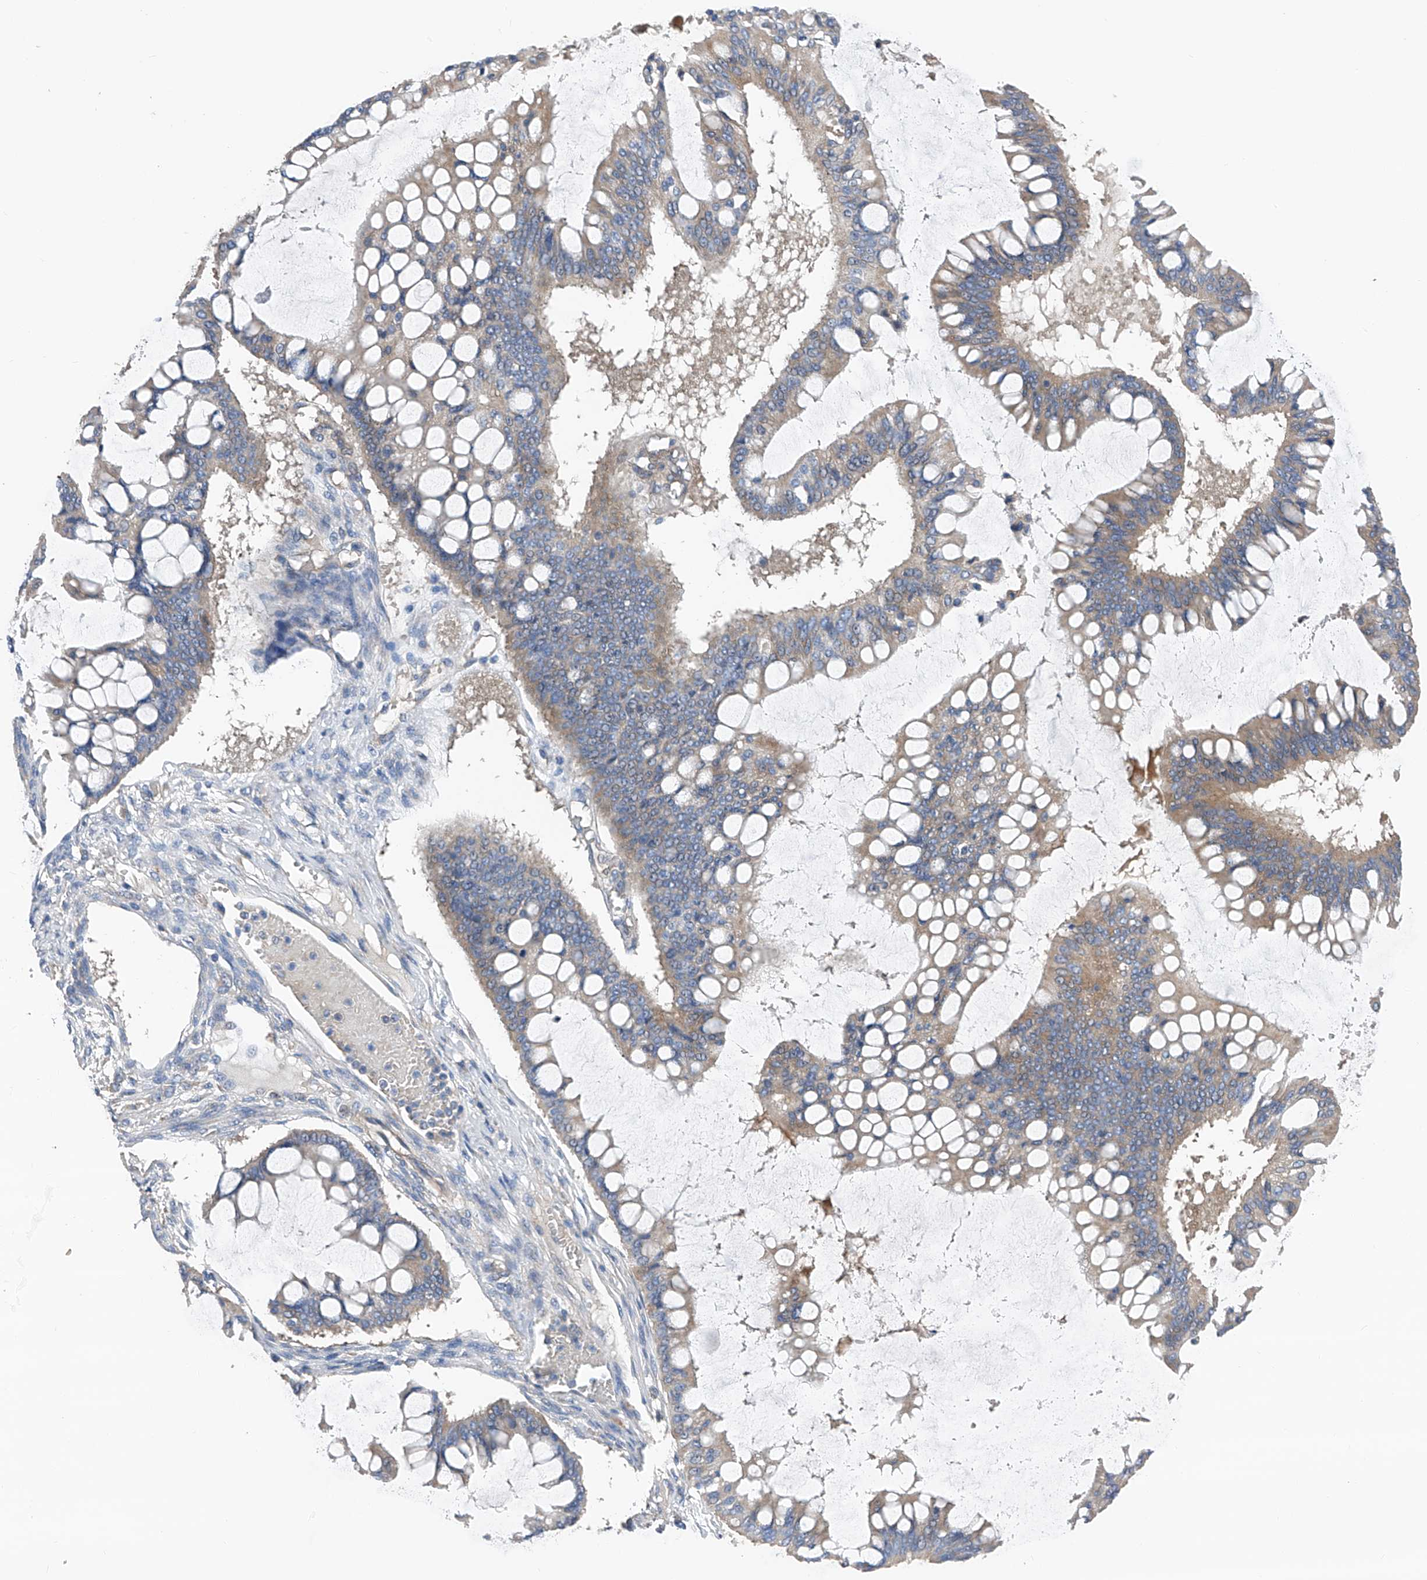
{"staining": {"intensity": "weak", "quantity": "25%-75%", "location": "cytoplasmic/membranous"}, "tissue": "ovarian cancer", "cell_type": "Tumor cells", "image_type": "cancer", "snomed": [{"axis": "morphology", "description": "Cystadenocarcinoma, mucinous, NOS"}, {"axis": "topography", "description": "Ovary"}], "caption": "The histopathology image displays a brown stain indicating the presence of a protein in the cytoplasmic/membranous of tumor cells in mucinous cystadenocarcinoma (ovarian).", "gene": "PTK2", "patient": {"sex": "female", "age": 73}}